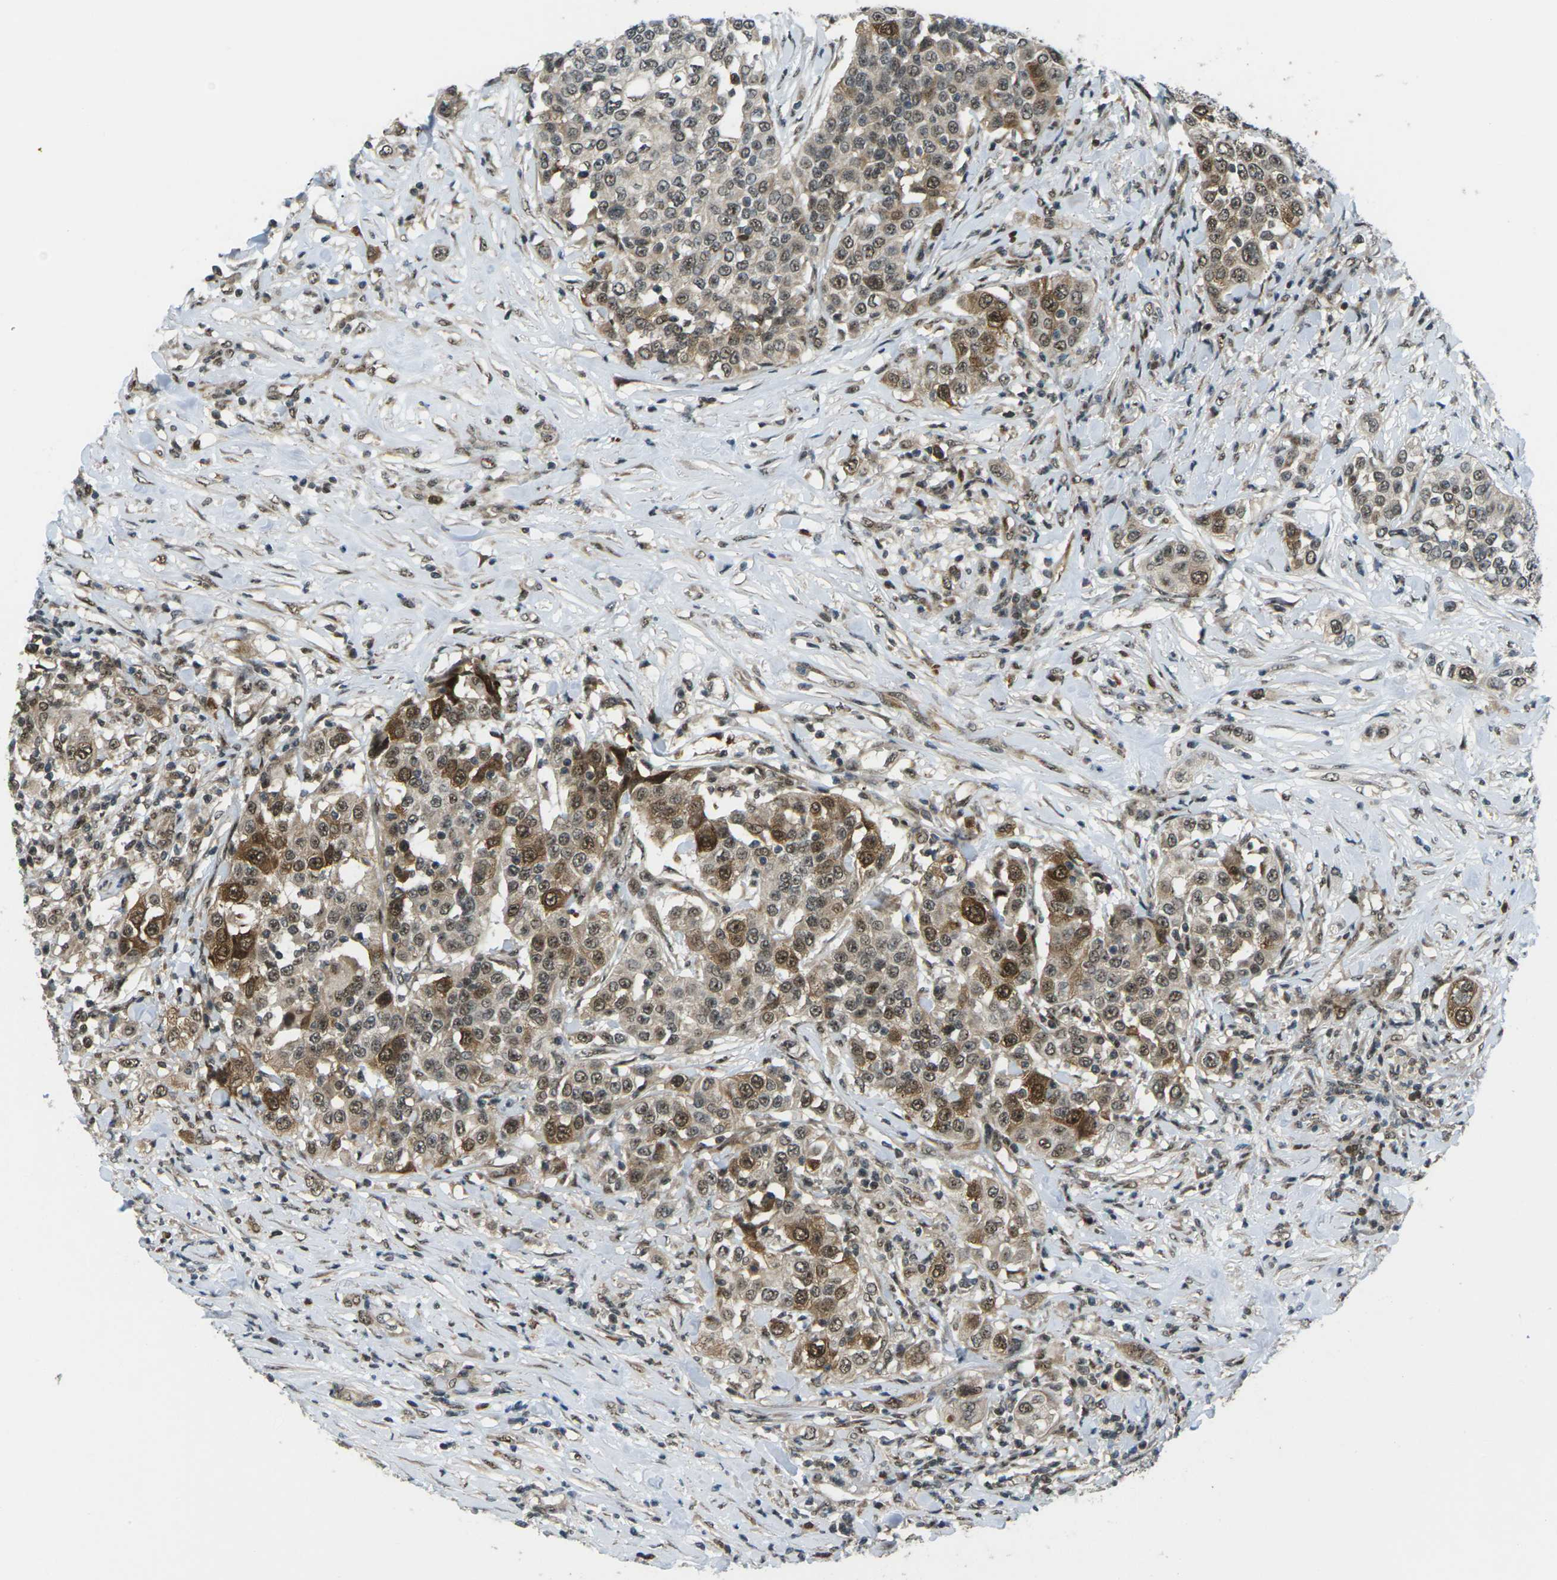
{"staining": {"intensity": "moderate", "quantity": ">75%", "location": "cytoplasmic/membranous,nuclear"}, "tissue": "urothelial cancer", "cell_type": "Tumor cells", "image_type": "cancer", "snomed": [{"axis": "morphology", "description": "Urothelial carcinoma, High grade"}, {"axis": "topography", "description": "Urinary bladder"}], "caption": "Immunohistochemical staining of human urothelial cancer reveals medium levels of moderate cytoplasmic/membranous and nuclear staining in about >75% of tumor cells.", "gene": "UBE2S", "patient": {"sex": "female", "age": 80}}